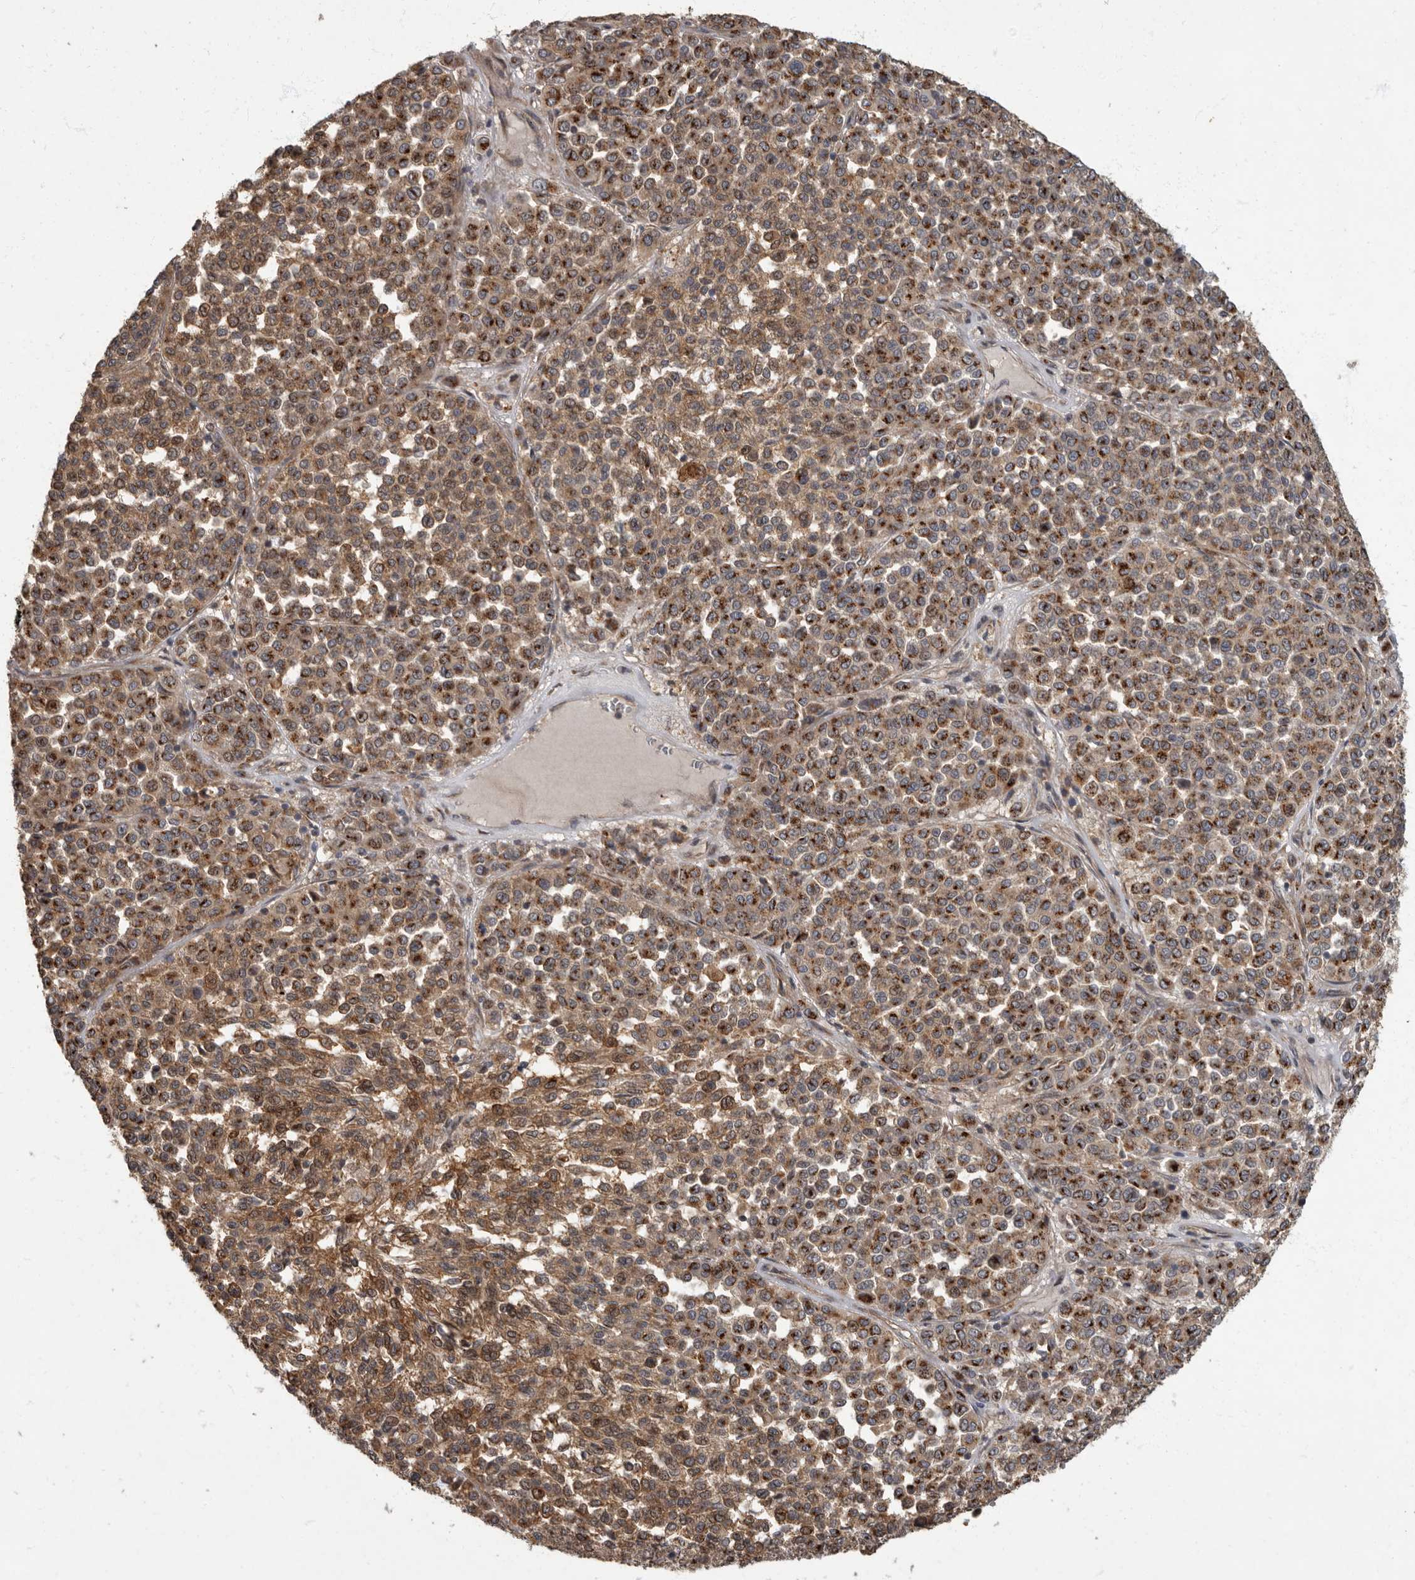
{"staining": {"intensity": "strong", "quantity": ">75%", "location": "cytoplasmic/membranous"}, "tissue": "melanoma", "cell_type": "Tumor cells", "image_type": "cancer", "snomed": [{"axis": "morphology", "description": "Malignant melanoma, Metastatic site"}, {"axis": "topography", "description": "Pancreas"}], "caption": "Immunohistochemical staining of melanoma exhibits strong cytoplasmic/membranous protein positivity in about >75% of tumor cells.", "gene": "IQCK", "patient": {"sex": "female", "age": 30}}